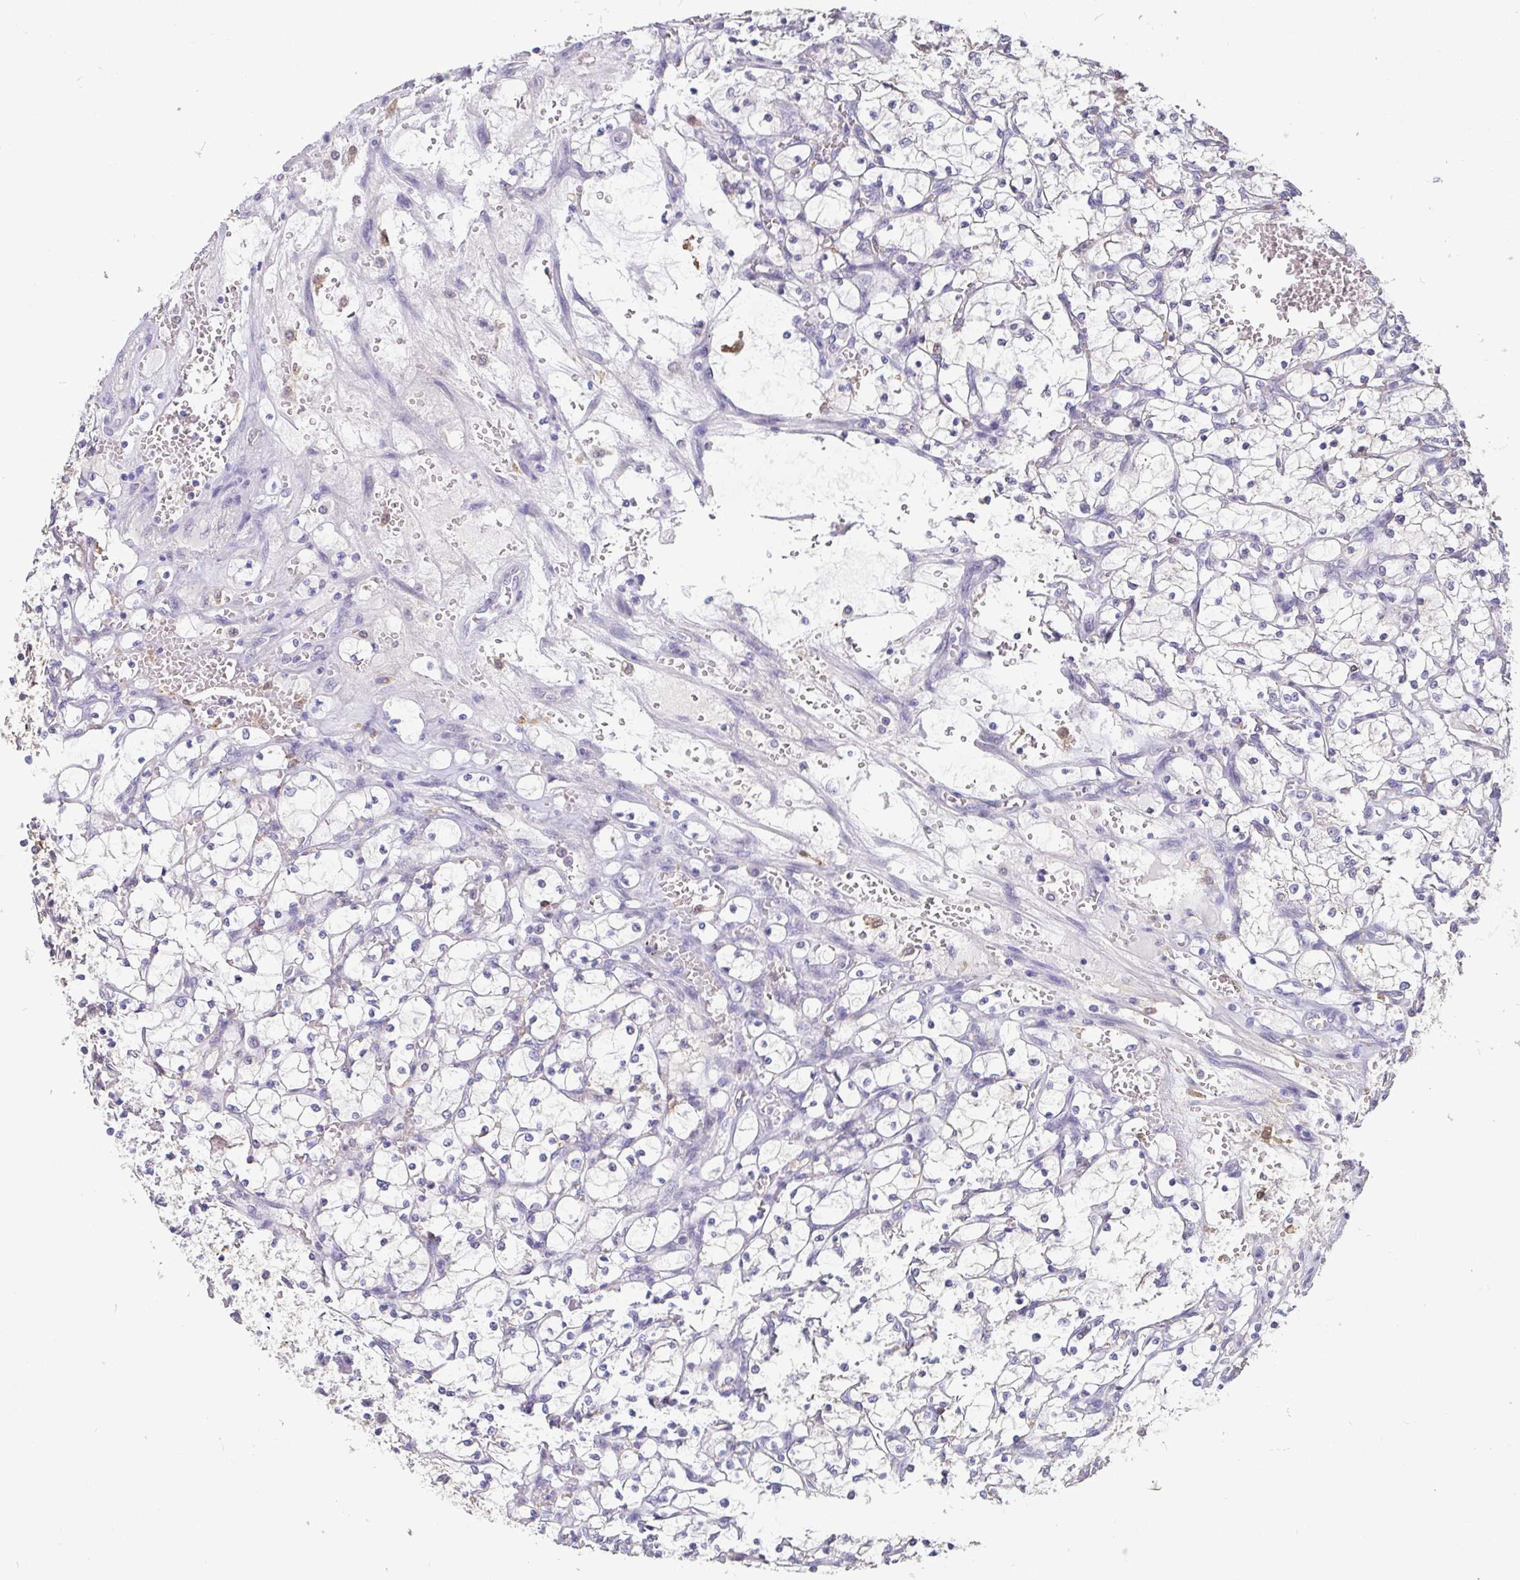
{"staining": {"intensity": "negative", "quantity": "none", "location": "none"}, "tissue": "renal cancer", "cell_type": "Tumor cells", "image_type": "cancer", "snomed": [{"axis": "morphology", "description": "Adenocarcinoma, NOS"}, {"axis": "topography", "description": "Kidney"}], "caption": "DAB (3,3'-diaminobenzidine) immunohistochemical staining of renal adenocarcinoma displays no significant positivity in tumor cells.", "gene": "IDH1", "patient": {"sex": "female", "age": 69}}